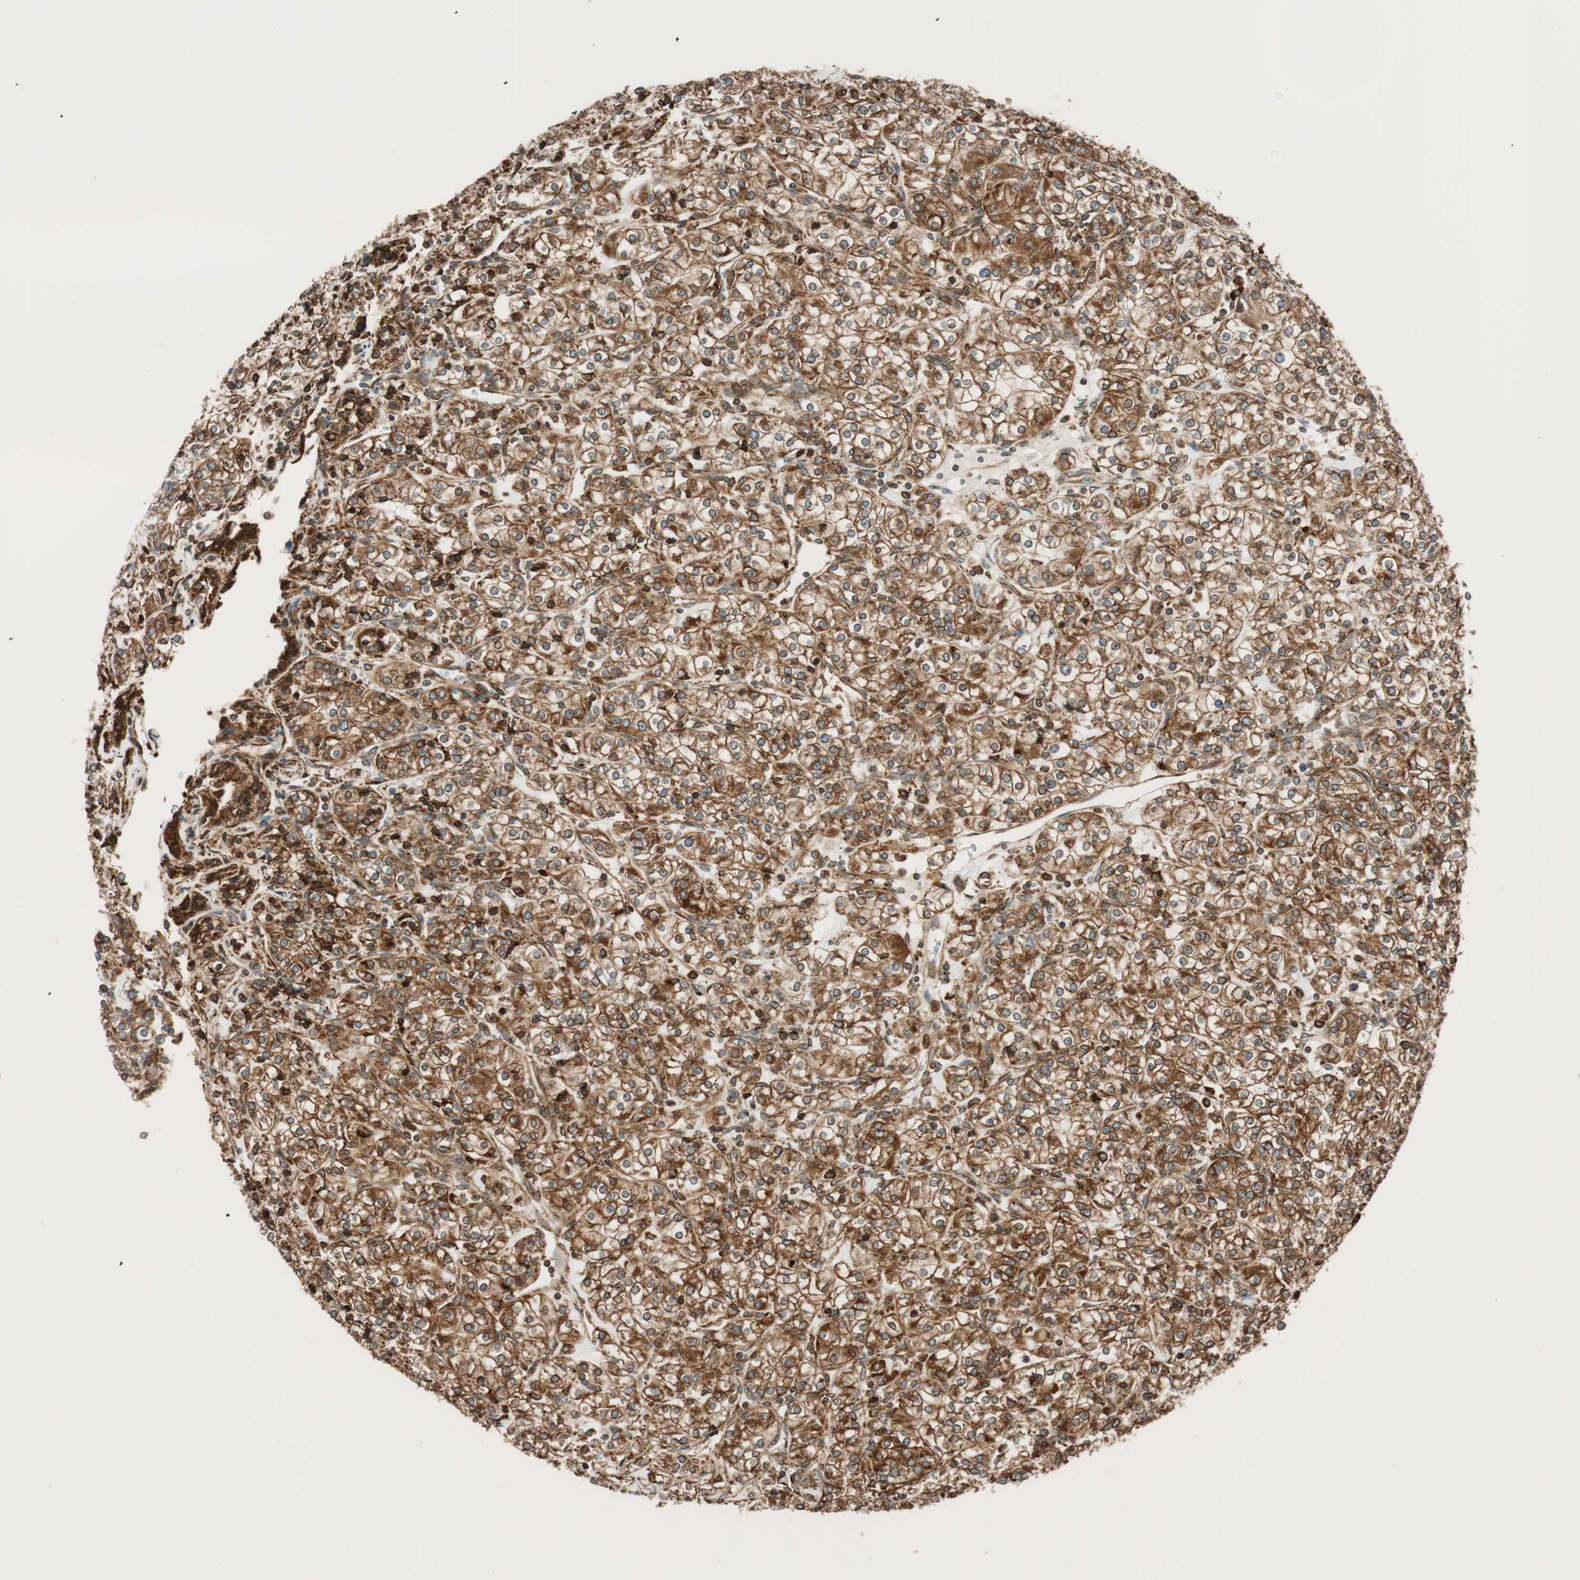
{"staining": {"intensity": "strong", "quantity": ">75%", "location": "cytoplasmic/membranous"}, "tissue": "renal cancer", "cell_type": "Tumor cells", "image_type": "cancer", "snomed": [{"axis": "morphology", "description": "Adenocarcinoma, NOS"}, {"axis": "topography", "description": "Kidney"}], "caption": "A brown stain highlights strong cytoplasmic/membranous positivity of a protein in human renal cancer (adenocarcinoma) tumor cells. Using DAB (brown) and hematoxylin (blue) stains, captured at high magnification using brightfield microscopy.", "gene": "PRKCSH", "patient": {"sex": "male", "age": 77}}